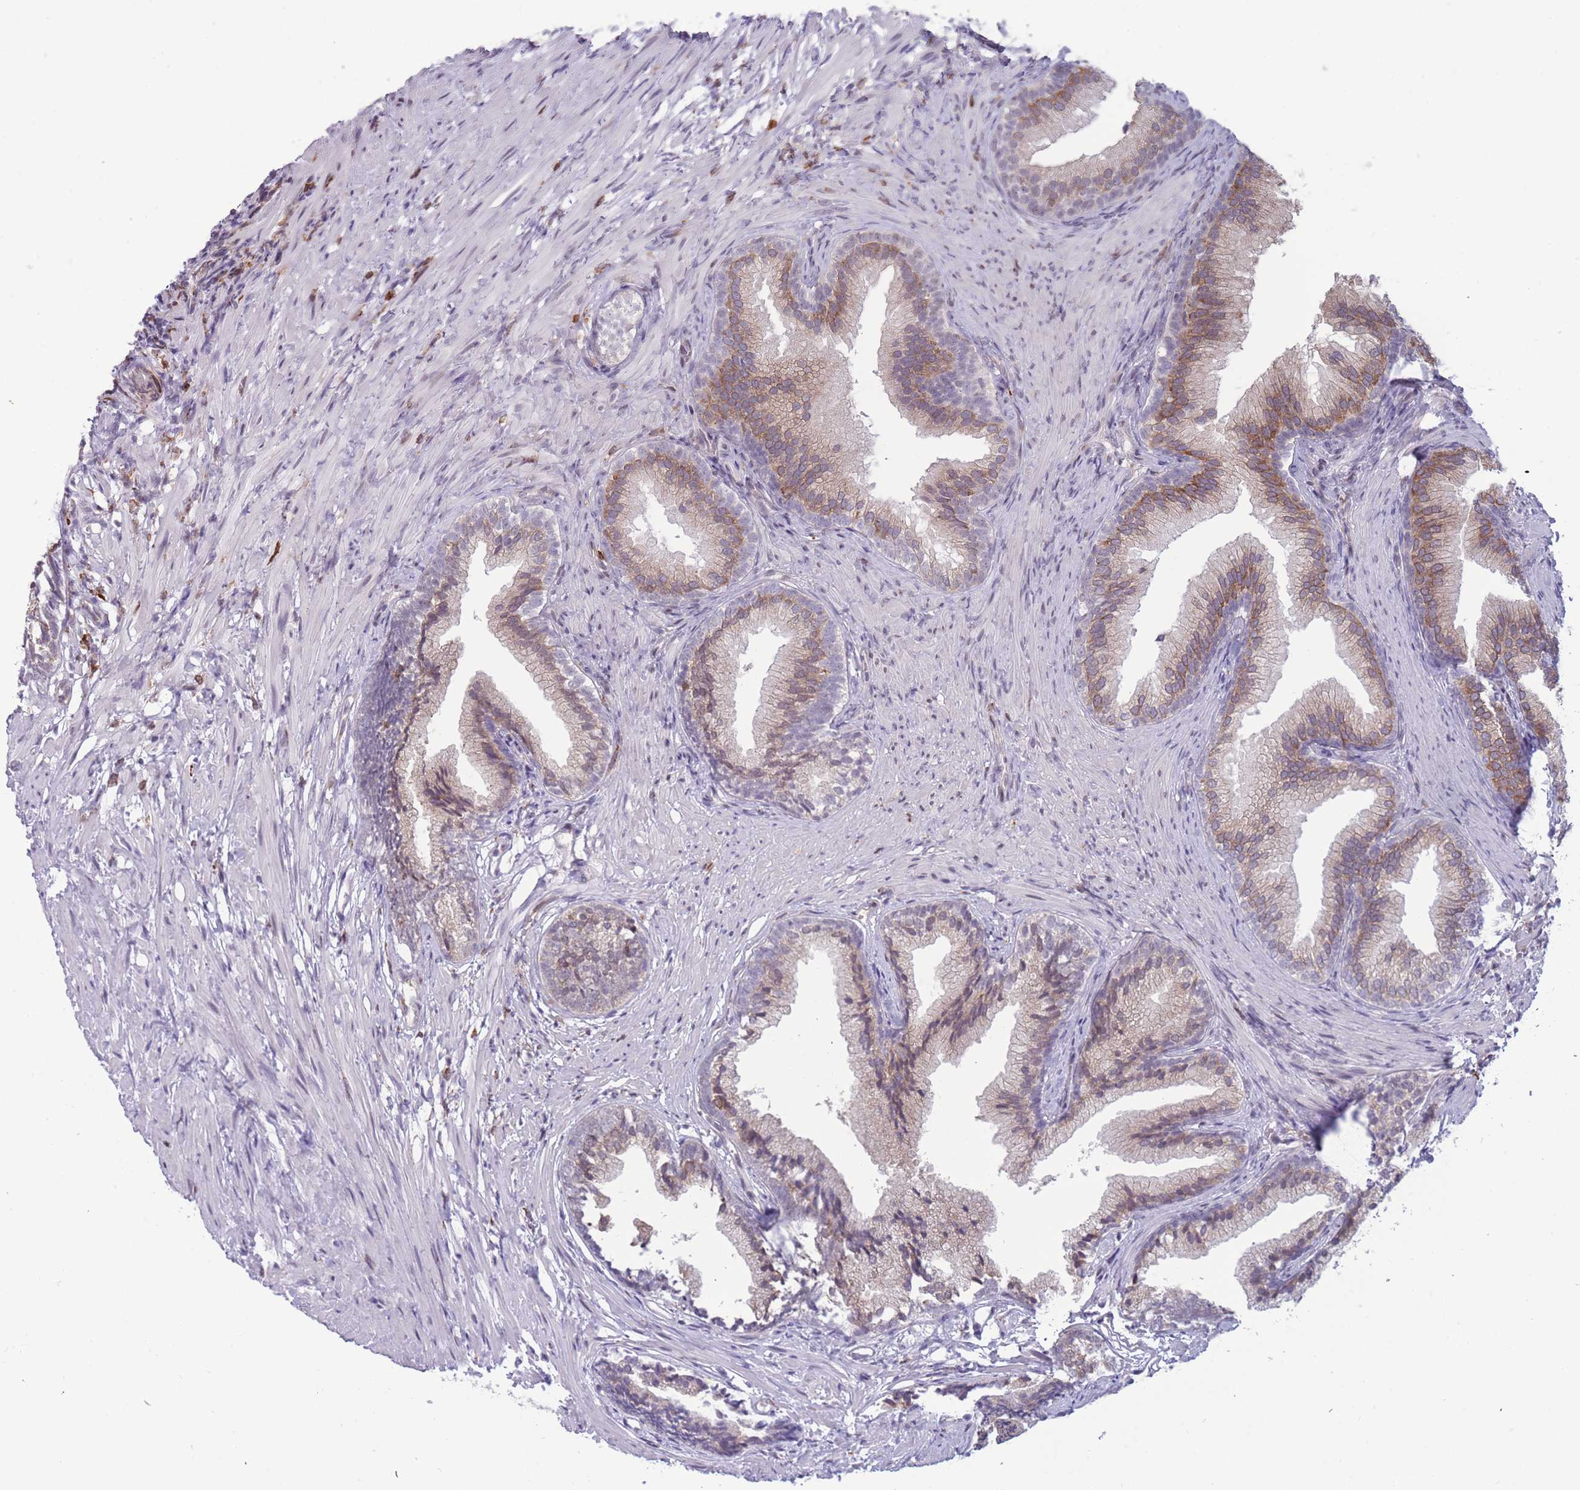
{"staining": {"intensity": "moderate", "quantity": ">75%", "location": "cytoplasmic/membranous"}, "tissue": "prostate", "cell_type": "Glandular cells", "image_type": "normal", "snomed": [{"axis": "morphology", "description": "Normal tissue, NOS"}, {"axis": "topography", "description": "Prostate"}], "caption": "Moderate cytoplasmic/membranous positivity for a protein is seen in approximately >75% of glandular cells of benign prostate using IHC.", "gene": "TMEM121", "patient": {"sex": "male", "age": 76}}